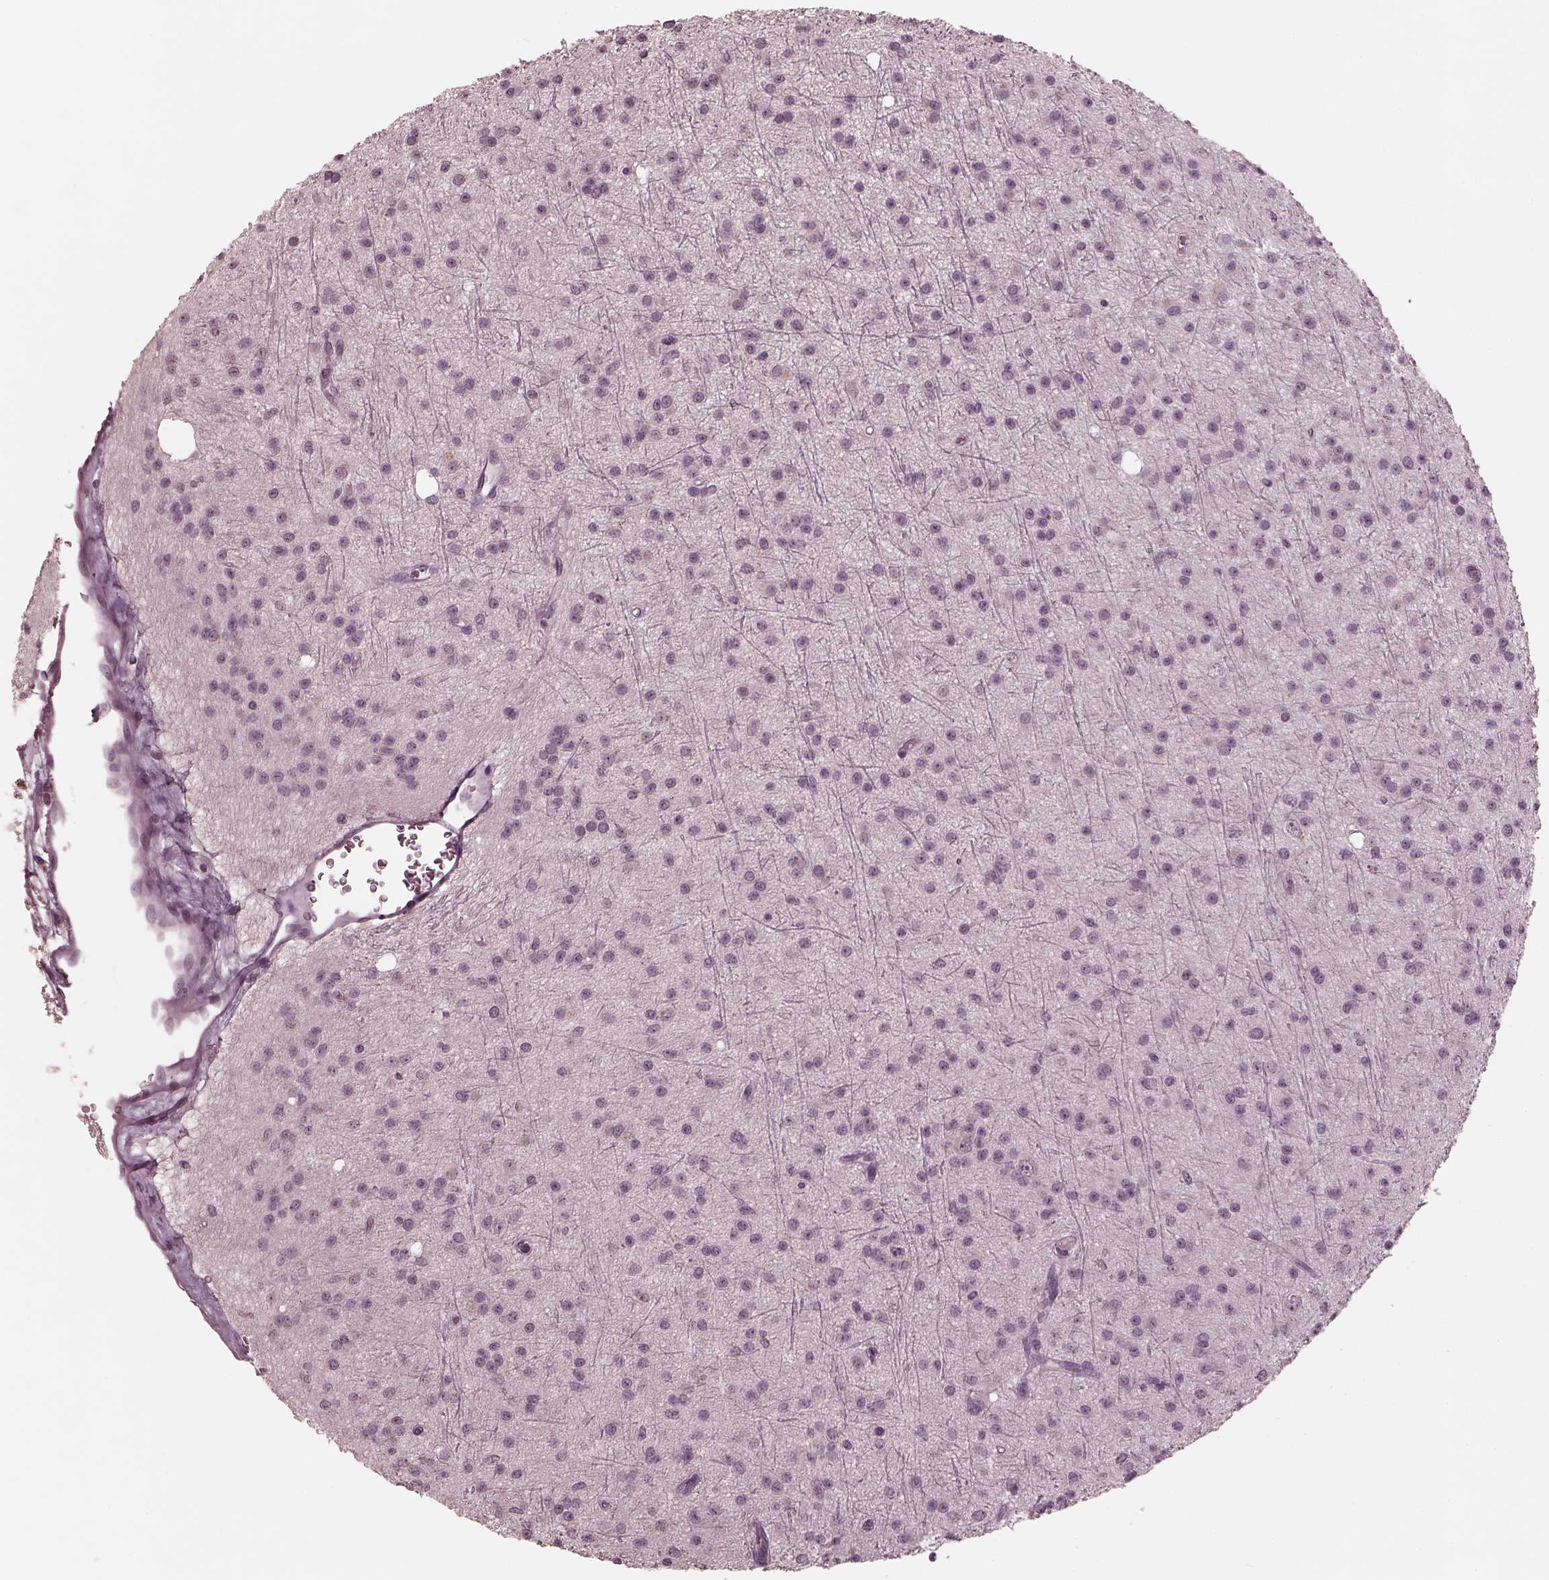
{"staining": {"intensity": "negative", "quantity": "none", "location": "none"}, "tissue": "glioma", "cell_type": "Tumor cells", "image_type": "cancer", "snomed": [{"axis": "morphology", "description": "Glioma, malignant, Low grade"}, {"axis": "topography", "description": "Brain"}], "caption": "The immunohistochemistry histopathology image has no significant staining in tumor cells of glioma tissue. (Stains: DAB immunohistochemistry (IHC) with hematoxylin counter stain, Microscopy: brightfield microscopy at high magnification).", "gene": "RCVRN", "patient": {"sex": "male", "age": 27}}